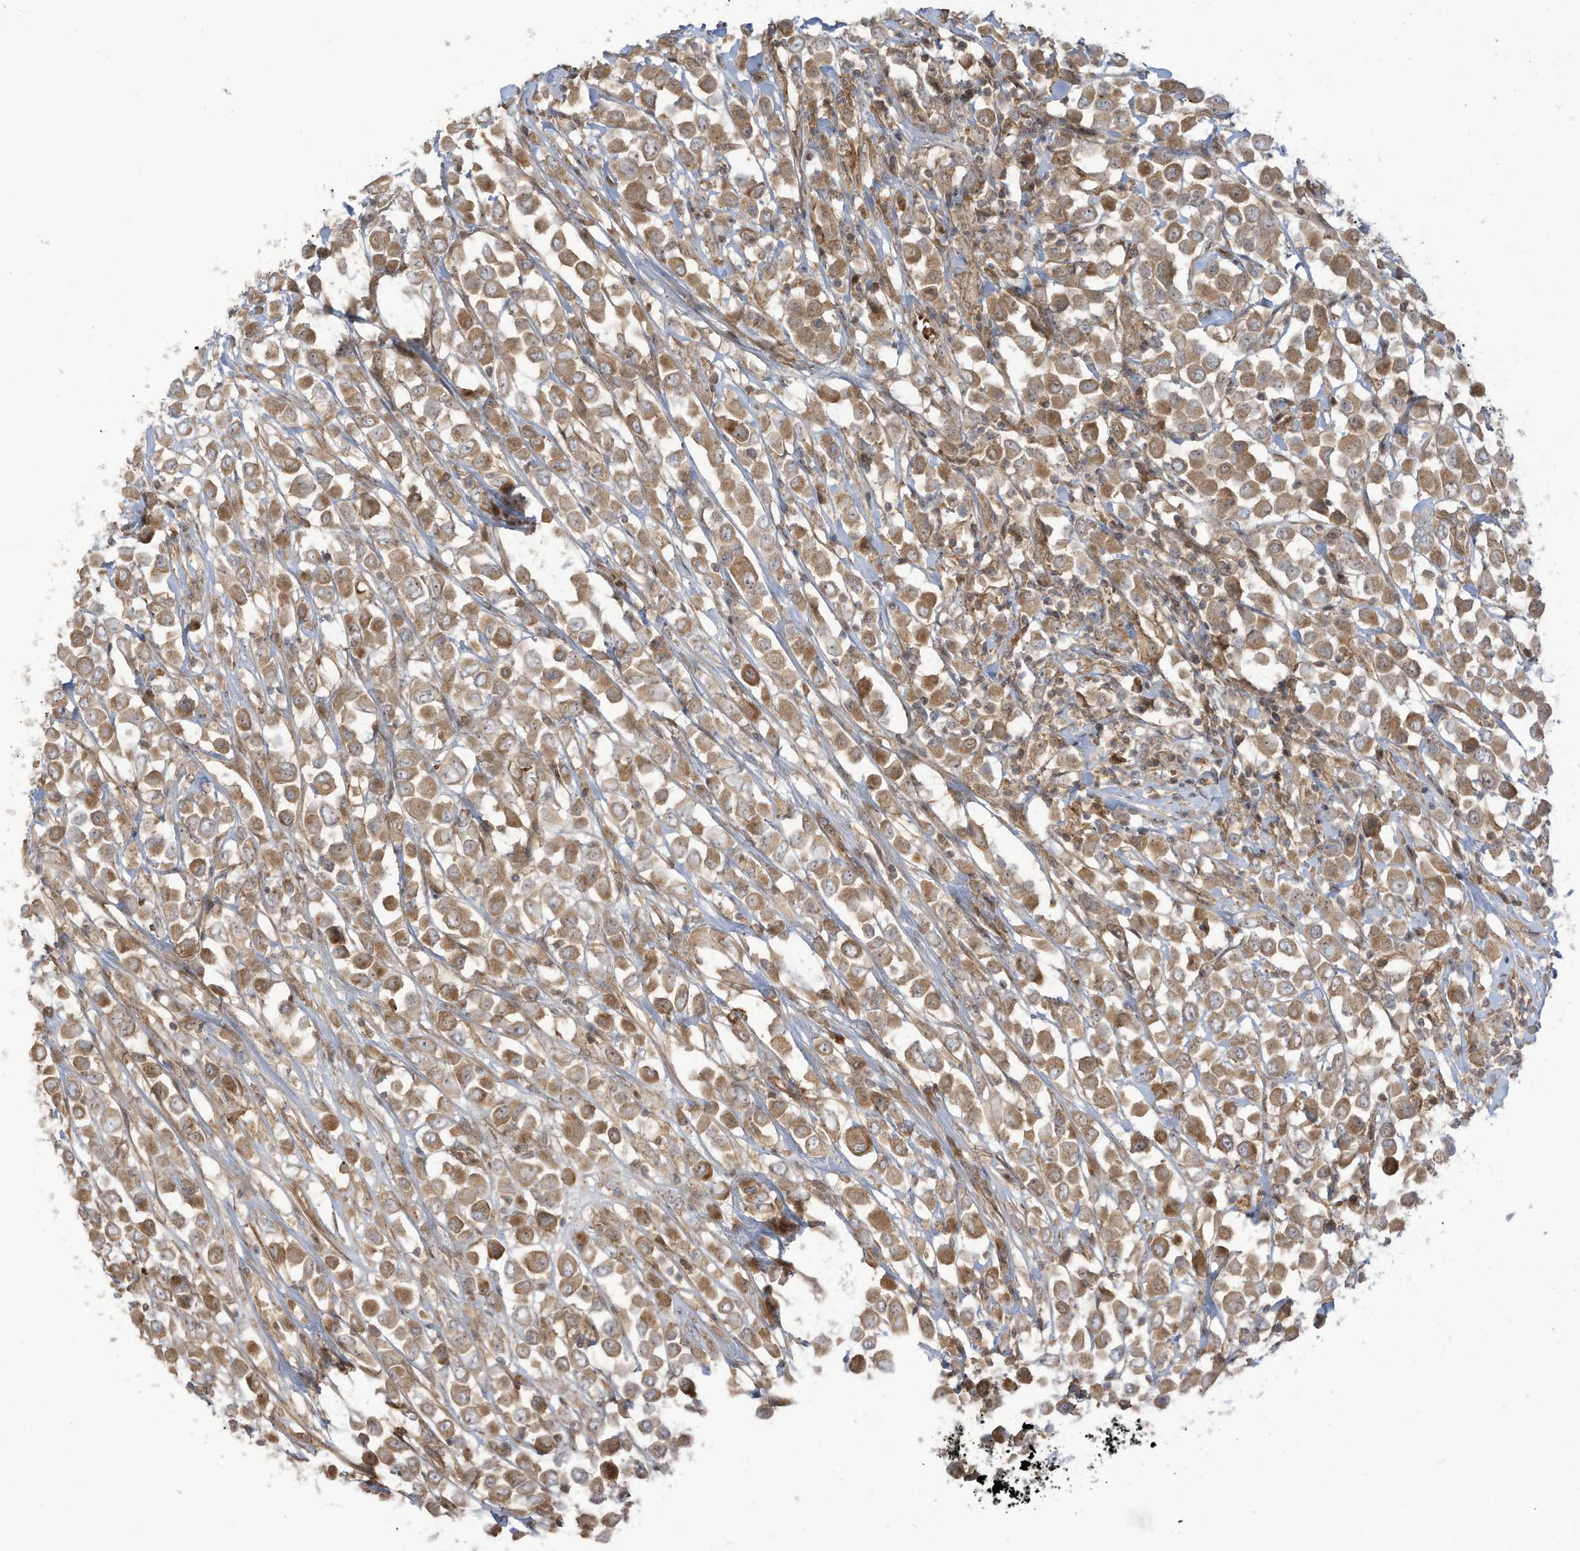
{"staining": {"intensity": "moderate", "quantity": ">75%", "location": "cytoplasmic/membranous"}, "tissue": "breast cancer", "cell_type": "Tumor cells", "image_type": "cancer", "snomed": [{"axis": "morphology", "description": "Duct carcinoma"}, {"axis": "topography", "description": "Breast"}], "caption": "A photomicrograph of breast cancer (invasive ductal carcinoma) stained for a protein reveals moderate cytoplasmic/membranous brown staining in tumor cells. Using DAB (brown) and hematoxylin (blue) stains, captured at high magnification using brightfield microscopy.", "gene": "ENTR1", "patient": {"sex": "female", "age": 61}}